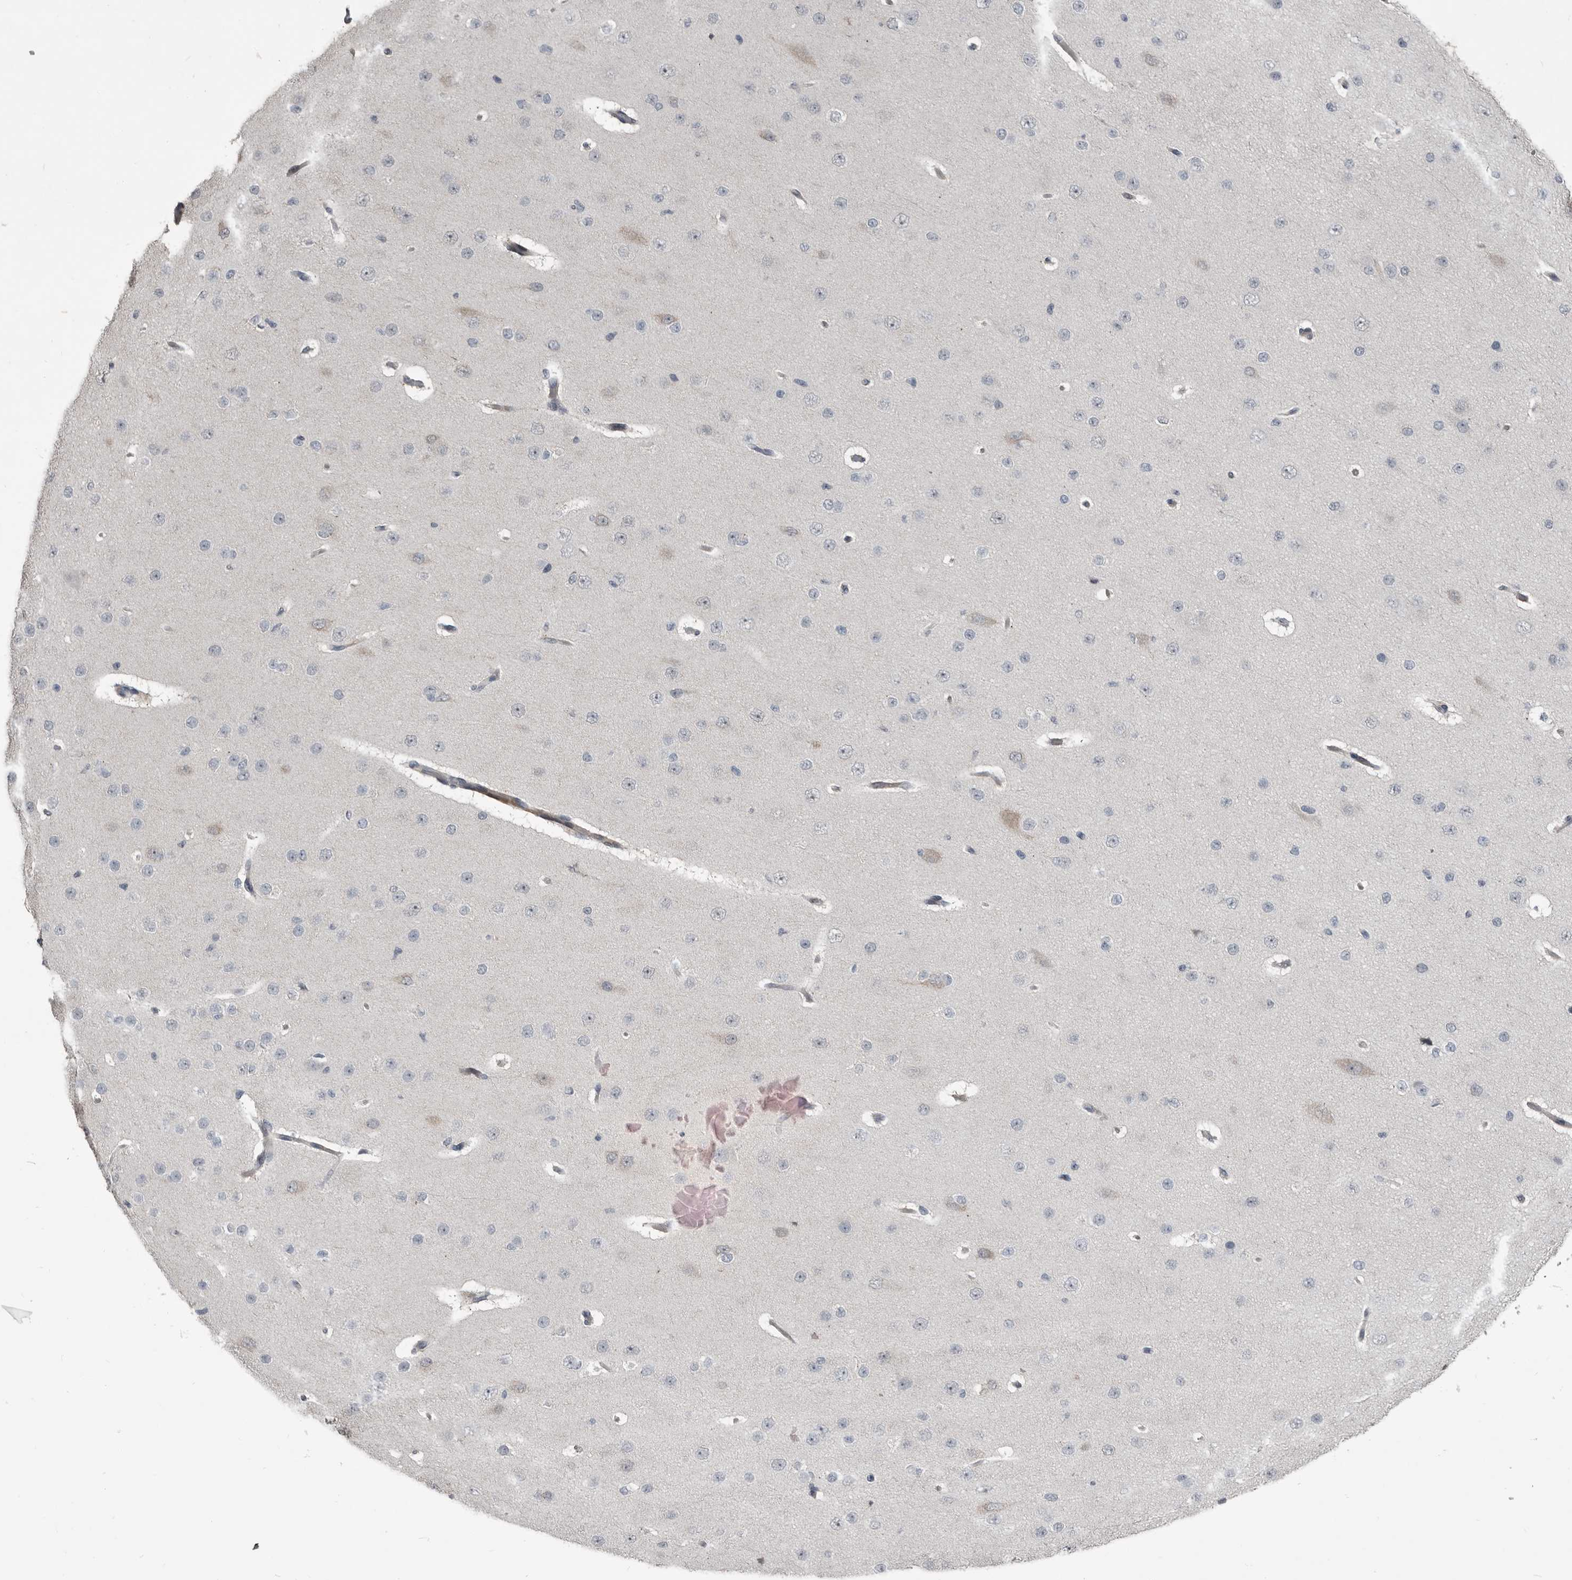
{"staining": {"intensity": "weak", "quantity": ">75%", "location": "cytoplasmic/membranous"}, "tissue": "cerebral cortex", "cell_type": "Endothelial cells", "image_type": "normal", "snomed": [{"axis": "morphology", "description": "Normal tissue, NOS"}, {"axis": "morphology", "description": "Developmental malformation"}, {"axis": "topography", "description": "Cerebral cortex"}], "caption": "Endothelial cells reveal low levels of weak cytoplasmic/membranous positivity in approximately >75% of cells in benign cerebral cortex. (Brightfield microscopy of DAB IHC at high magnification).", "gene": "C1orf216", "patient": {"sex": "female", "age": 30}}